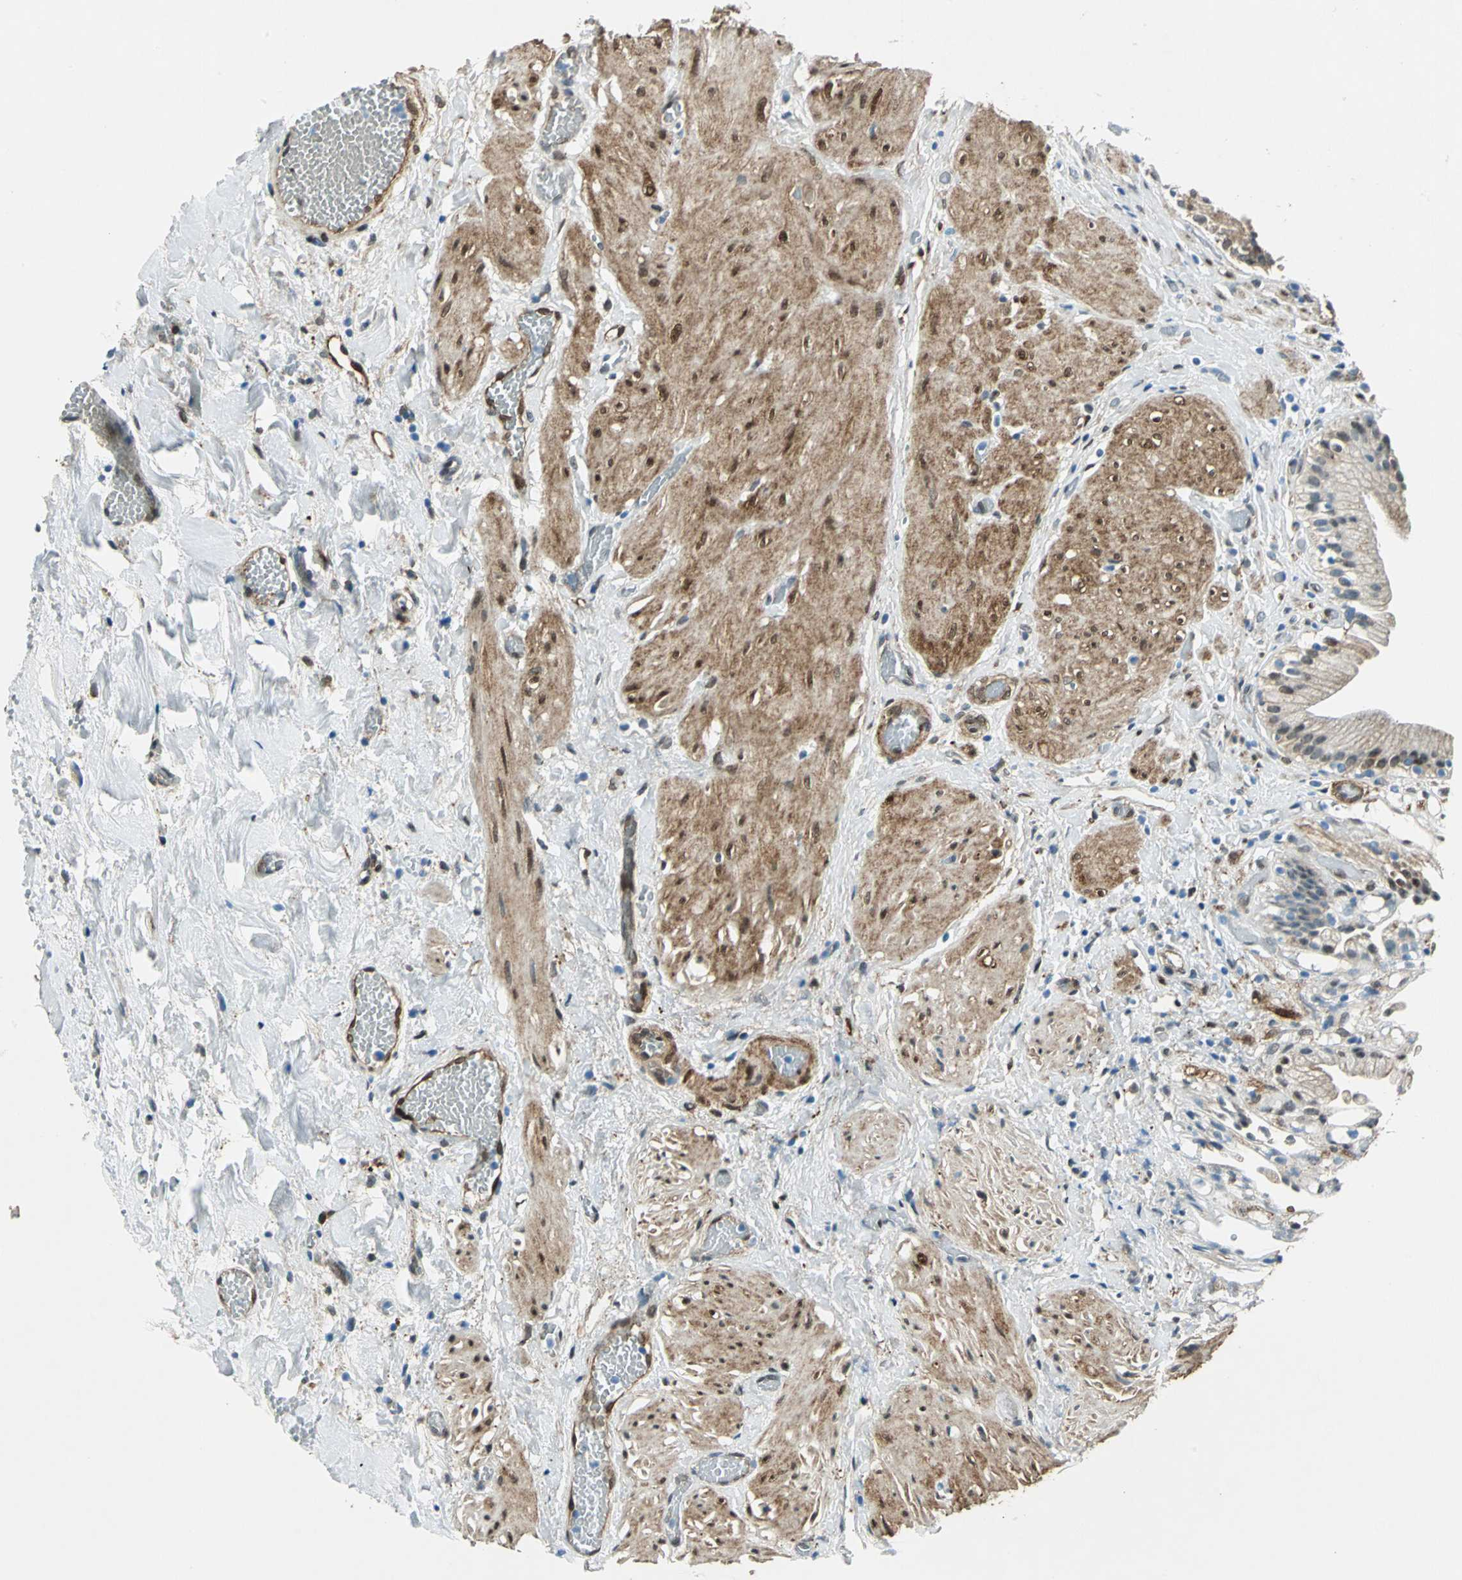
{"staining": {"intensity": "strong", "quantity": ">75%", "location": "cytoplasmic/membranous"}, "tissue": "gallbladder", "cell_type": "Glandular cells", "image_type": "normal", "snomed": [{"axis": "morphology", "description": "Normal tissue, NOS"}, {"axis": "topography", "description": "Gallbladder"}], "caption": "Immunohistochemistry image of benign gallbladder stained for a protein (brown), which reveals high levels of strong cytoplasmic/membranous staining in about >75% of glandular cells.", "gene": "HSPB1", "patient": {"sex": "male", "age": 65}}